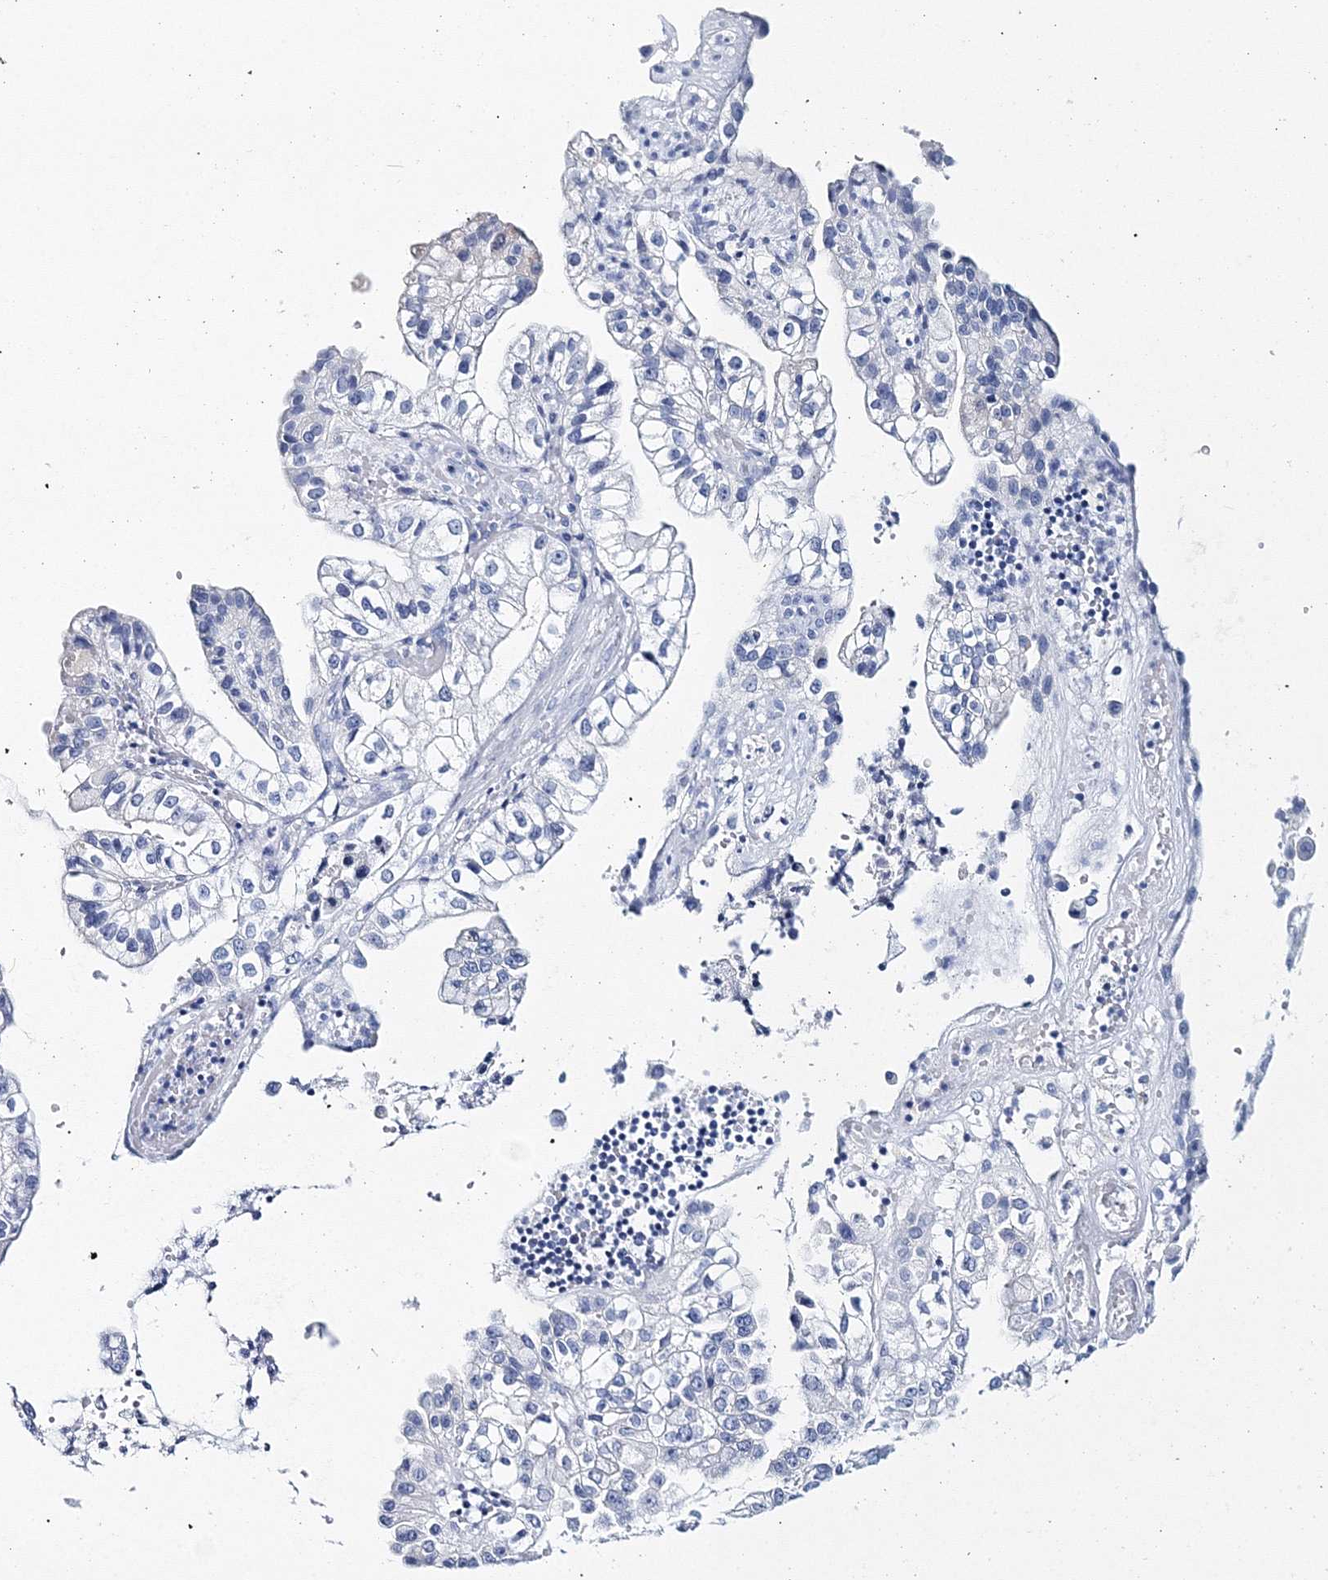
{"staining": {"intensity": "negative", "quantity": "none", "location": "none"}, "tissue": "liver cancer", "cell_type": "Tumor cells", "image_type": "cancer", "snomed": [{"axis": "morphology", "description": "Cholangiocarcinoma"}, {"axis": "topography", "description": "Liver"}], "caption": "A photomicrograph of liver cancer (cholangiocarcinoma) stained for a protein exhibits no brown staining in tumor cells. Nuclei are stained in blue.", "gene": "MYOZ2", "patient": {"sex": "female", "age": 79}}